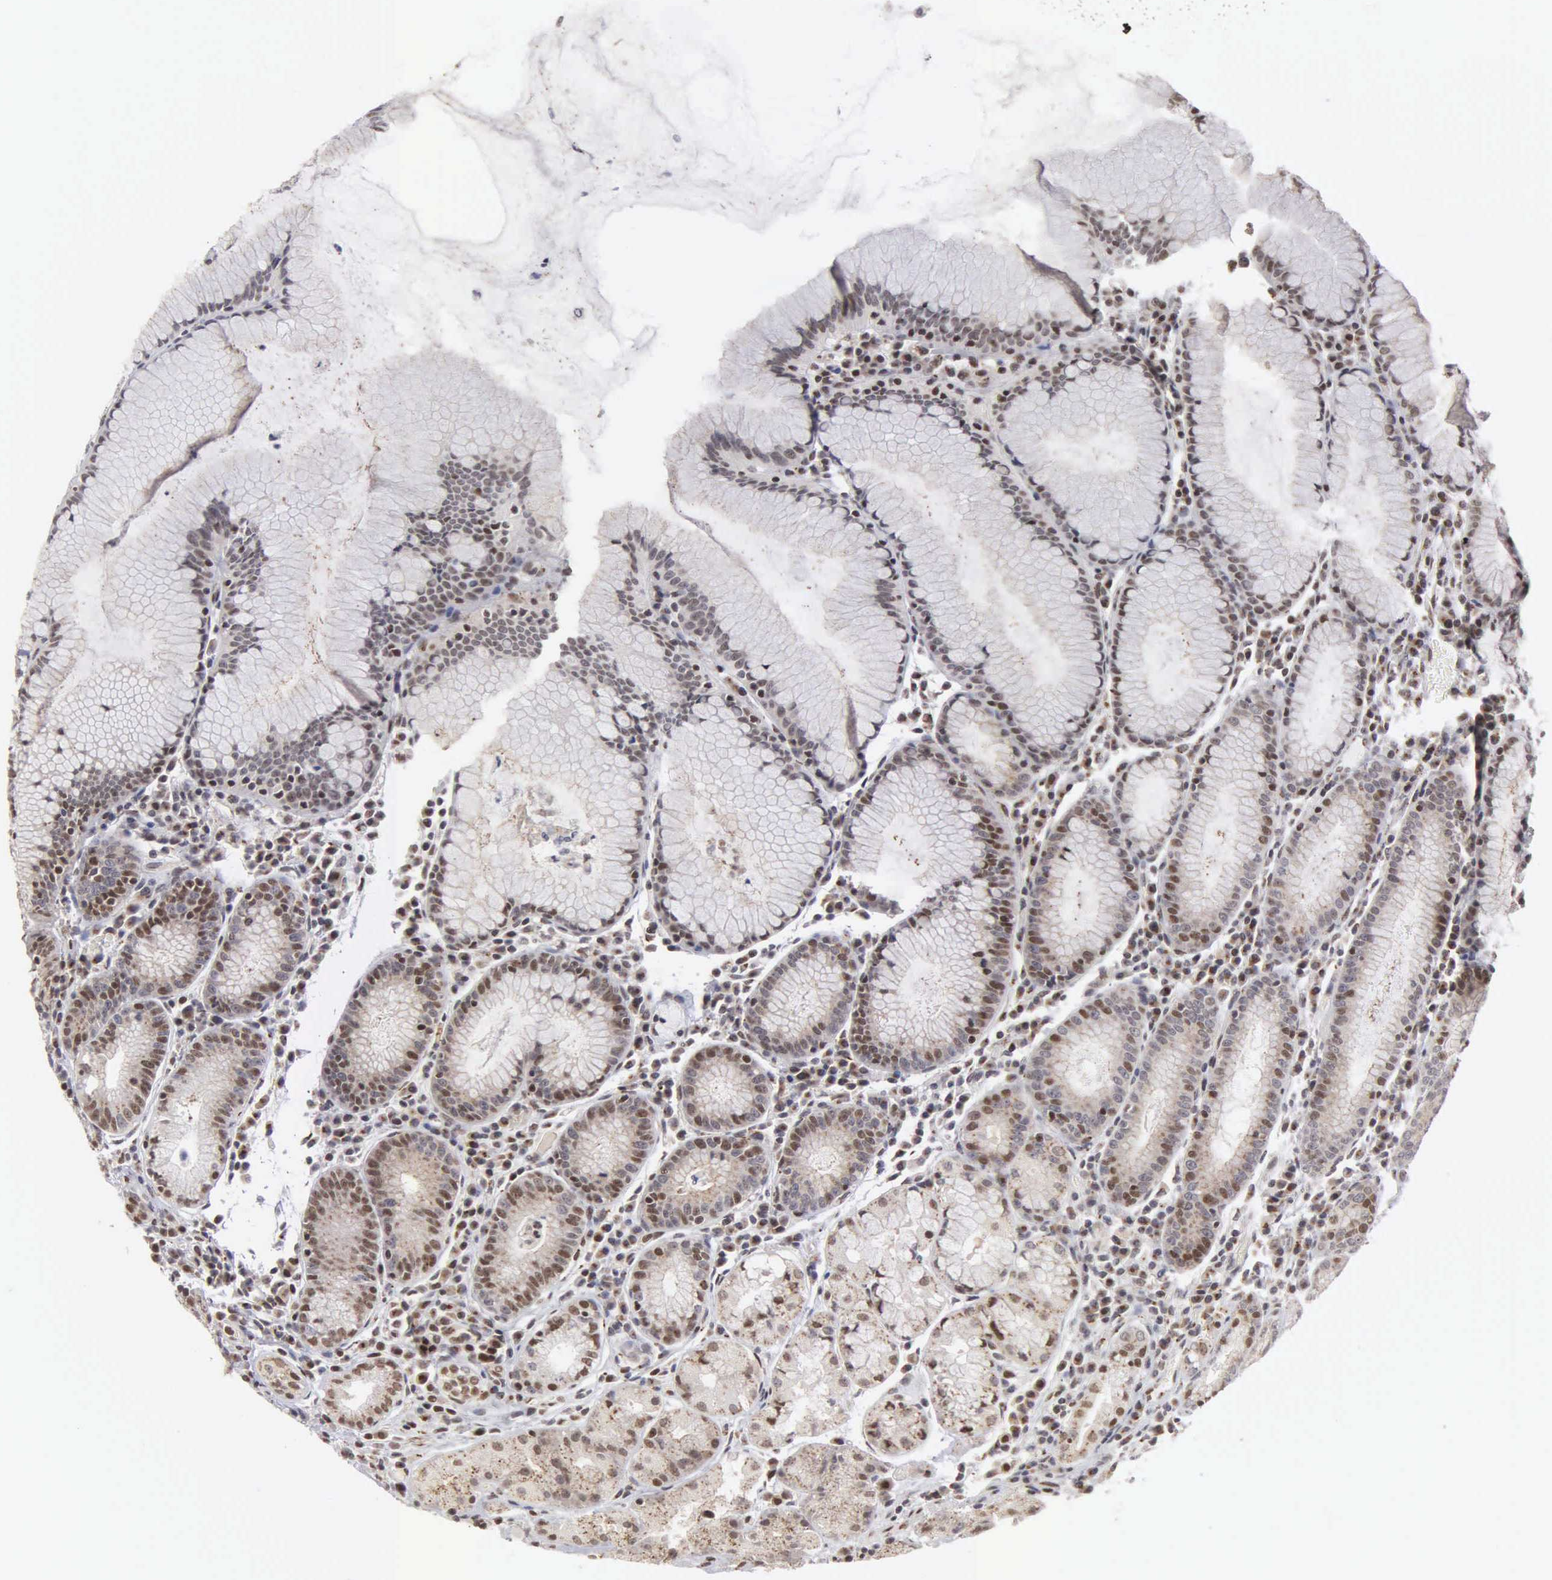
{"staining": {"intensity": "moderate", "quantity": ">75%", "location": "nuclear"}, "tissue": "stomach", "cell_type": "Glandular cells", "image_type": "normal", "snomed": [{"axis": "morphology", "description": "Normal tissue, NOS"}, {"axis": "topography", "description": "Stomach, lower"}], "caption": "Stomach stained for a protein exhibits moderate nuclear positivity in glandular cells. Immunohistochemistry stains the protein in brown and the nuclei are stained blue.", "gene": "GTF2A1", "patient": {"sex": "female", "age": 43}}